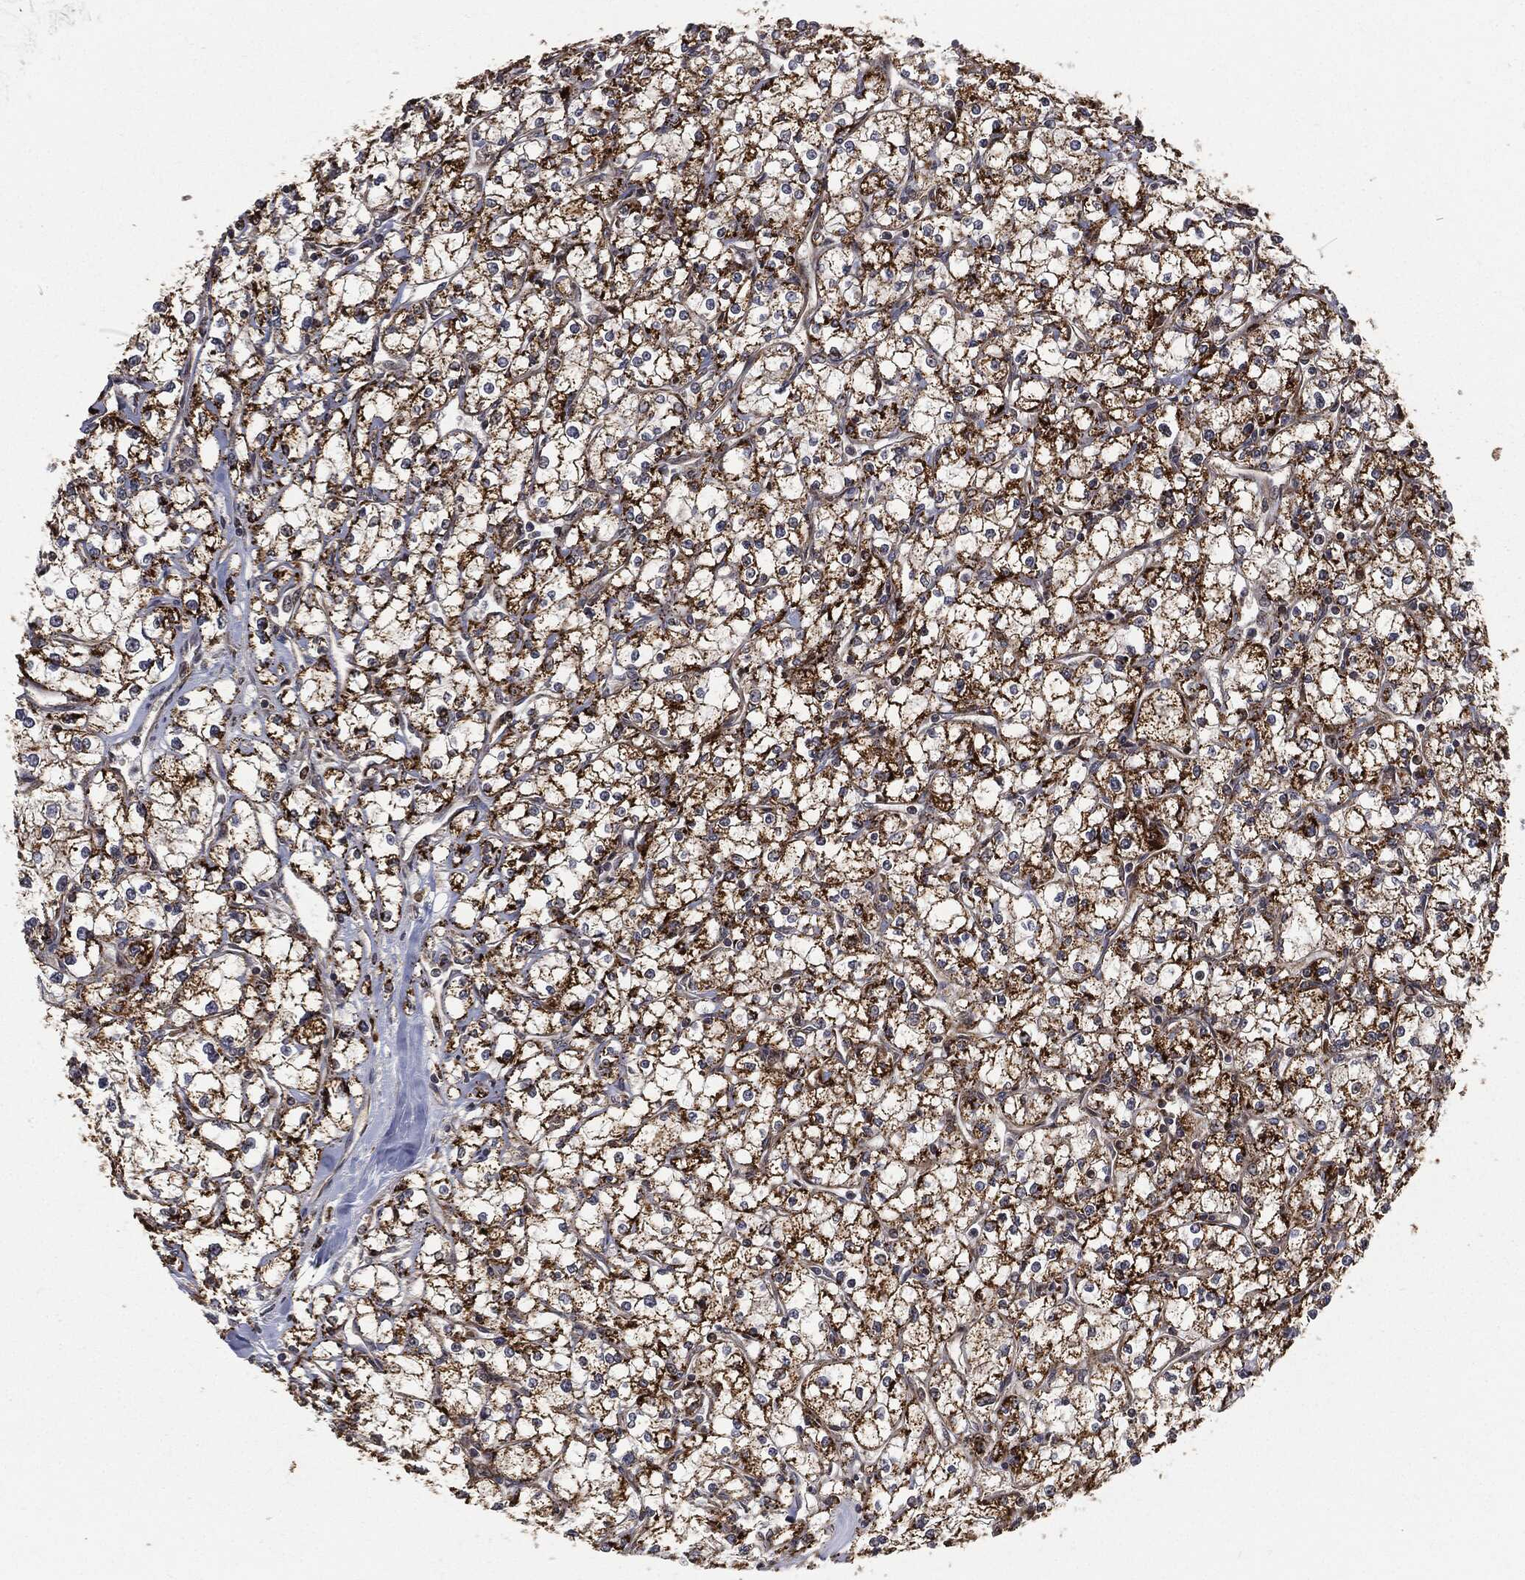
{"staining": {"intensity": "strong", "quantity": "25%-75%", "location": "cytoplasmic/membranous"}, "tissue": "renal cancer", "cell_type": "Tumor cells", "image_type": "cancer", "snomed": [{"axis": "morphology", "description": "Adenocarcinoma, NOS"}, {"axis": "topography", "description": "Kidney"}], "caption": "Renal cancer (adenocarcinoma) stained with a protein marker displays strong staining in tumor cells.", "gene": "RFTN1", "patient": {"sex": "male", "age": 67}}